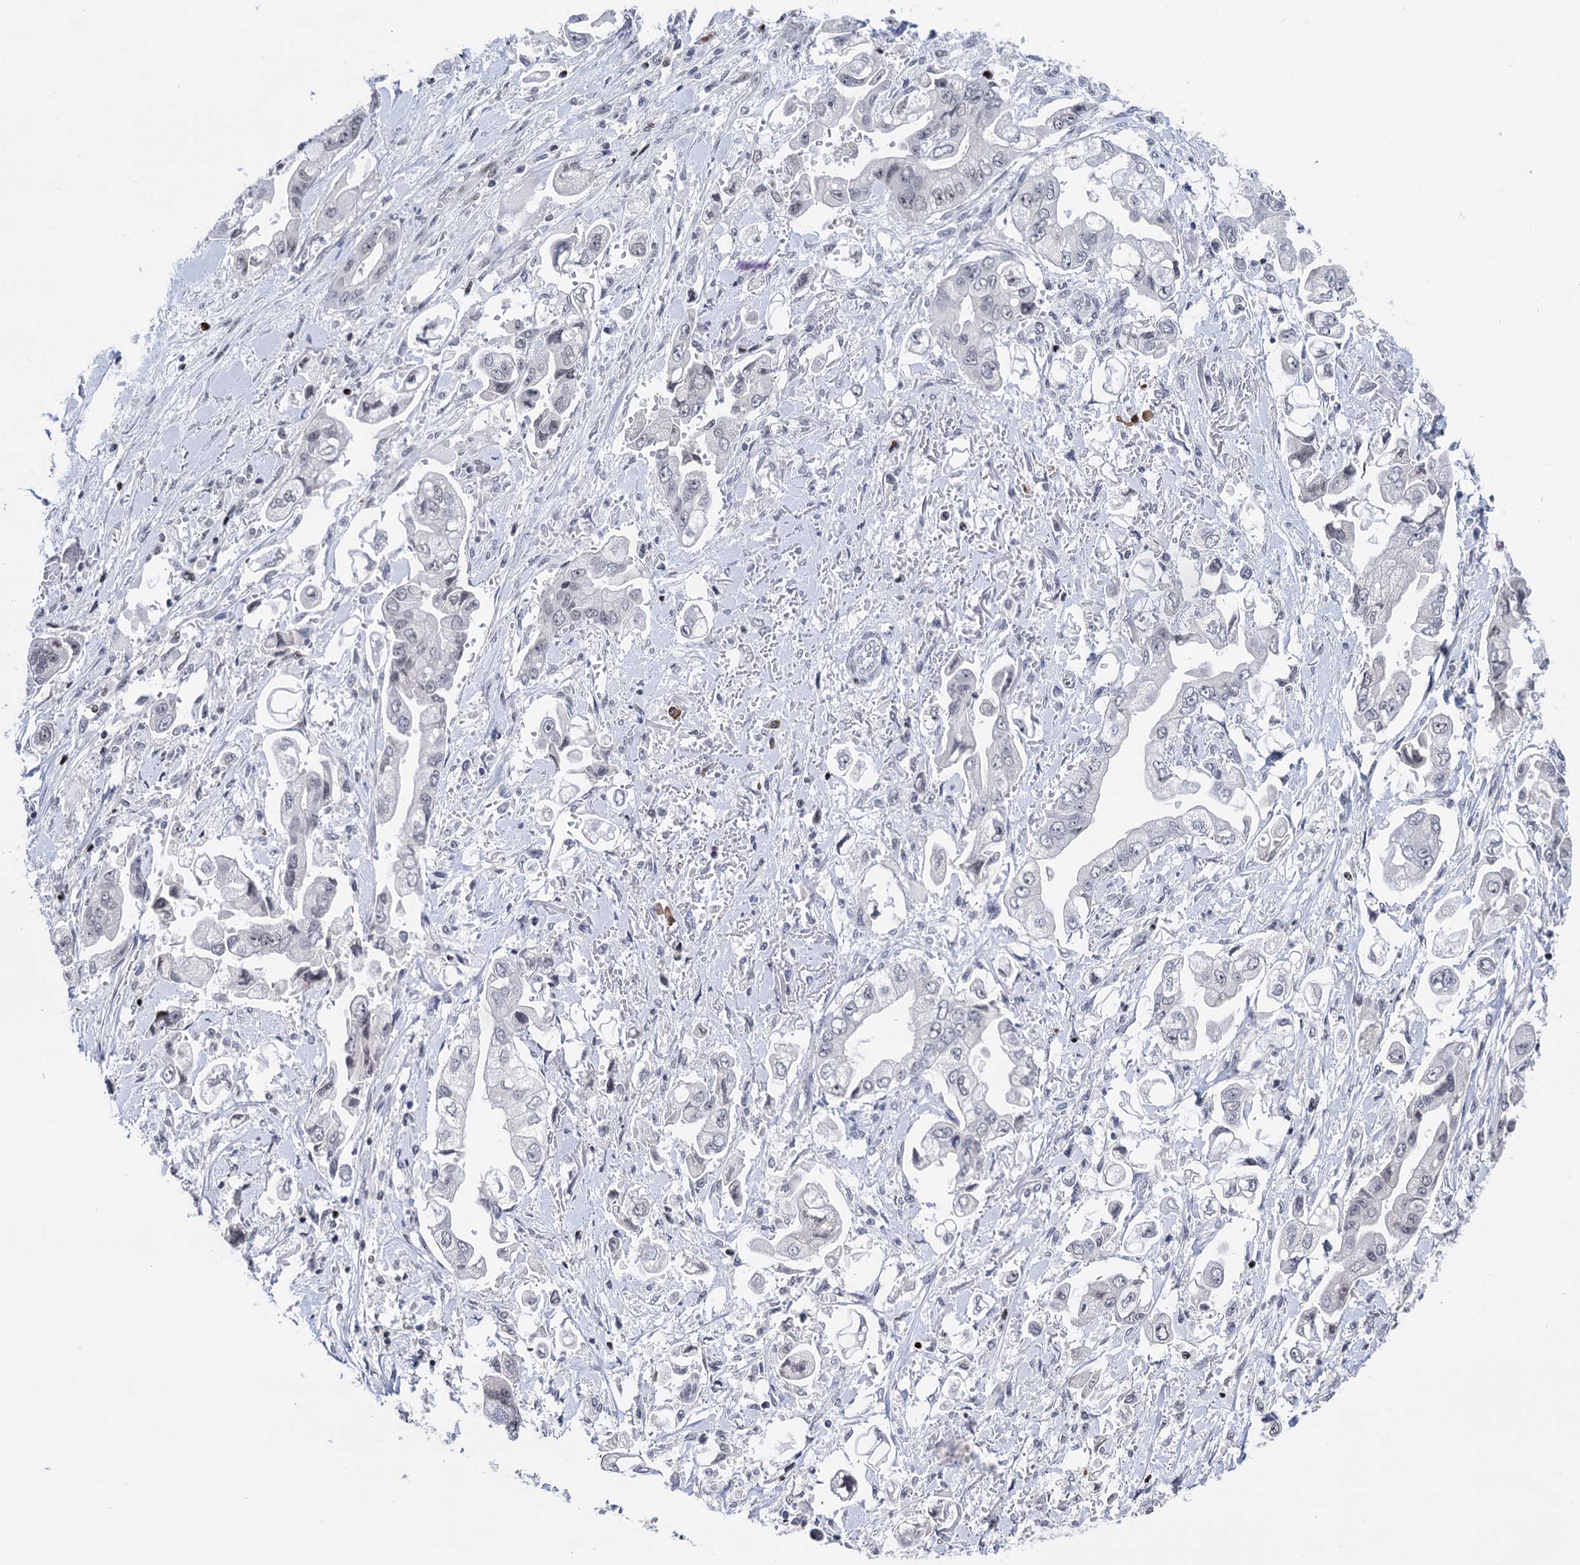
{"staining": {"intensity": "negative", "quantity": "none", "location": "none"}, "tissue": "stomach cancer", "cell_type": "Tumor cells", "image_type": "cancer", "snomed": [{"axis": "morphology", "description": "Adenocarcinoma, NOS"}, {"axis": "topography", "description": "Stomach"}], "caption": "An immunohistochemistry histopathology image of stomach cancer (adenocarcinoma) is shown. There is no staining in tumor cells of stomach cancer (adenocarcinoma). (DAB IHC visualized using brightfield microscopy, high magnification).", "gene": "ZCCHC10", "patient": {"sex": "male", "age": 62}}